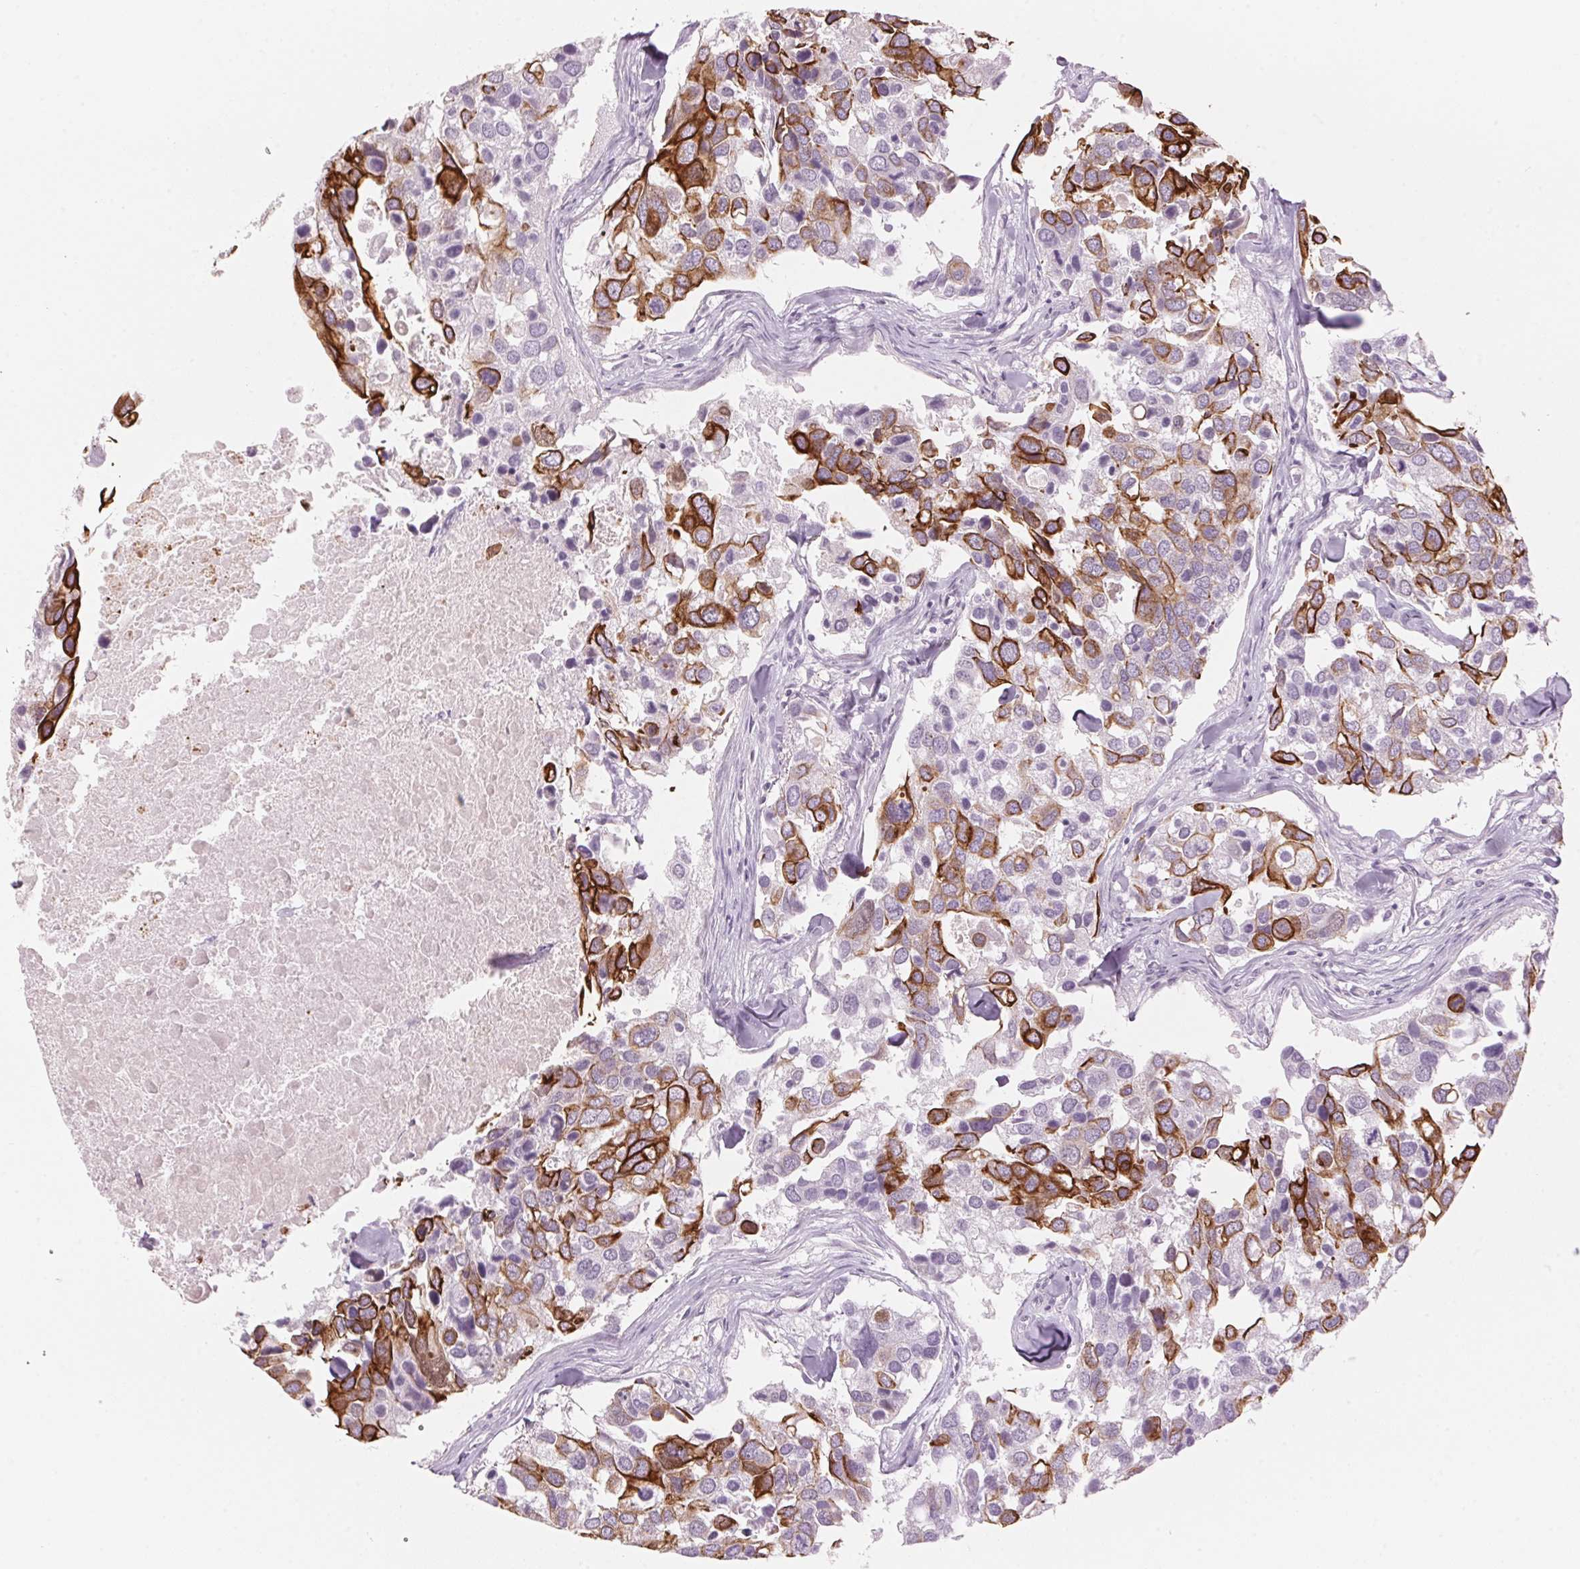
{"staining": {"intensity": "strong", "quantity": "25%-75%", "location": "cytoplasmic/membranous"}, "tissue": "breast cancer", "cell_type": "Tumor cells", "image_type": "cancer", "snomed": [{"axis": "morphology", "description": "Duct carcinoma"}, {"axis": "topography", "description": "Breast"}], "caption": "This is a histology image of IHC staining of breast intraductal carcinoma, which shows strong positivity in the cytoplasmic/membranous of tumor cells.", "gene": "SCTR", "patient": {"sex": "female", "age": 83}}